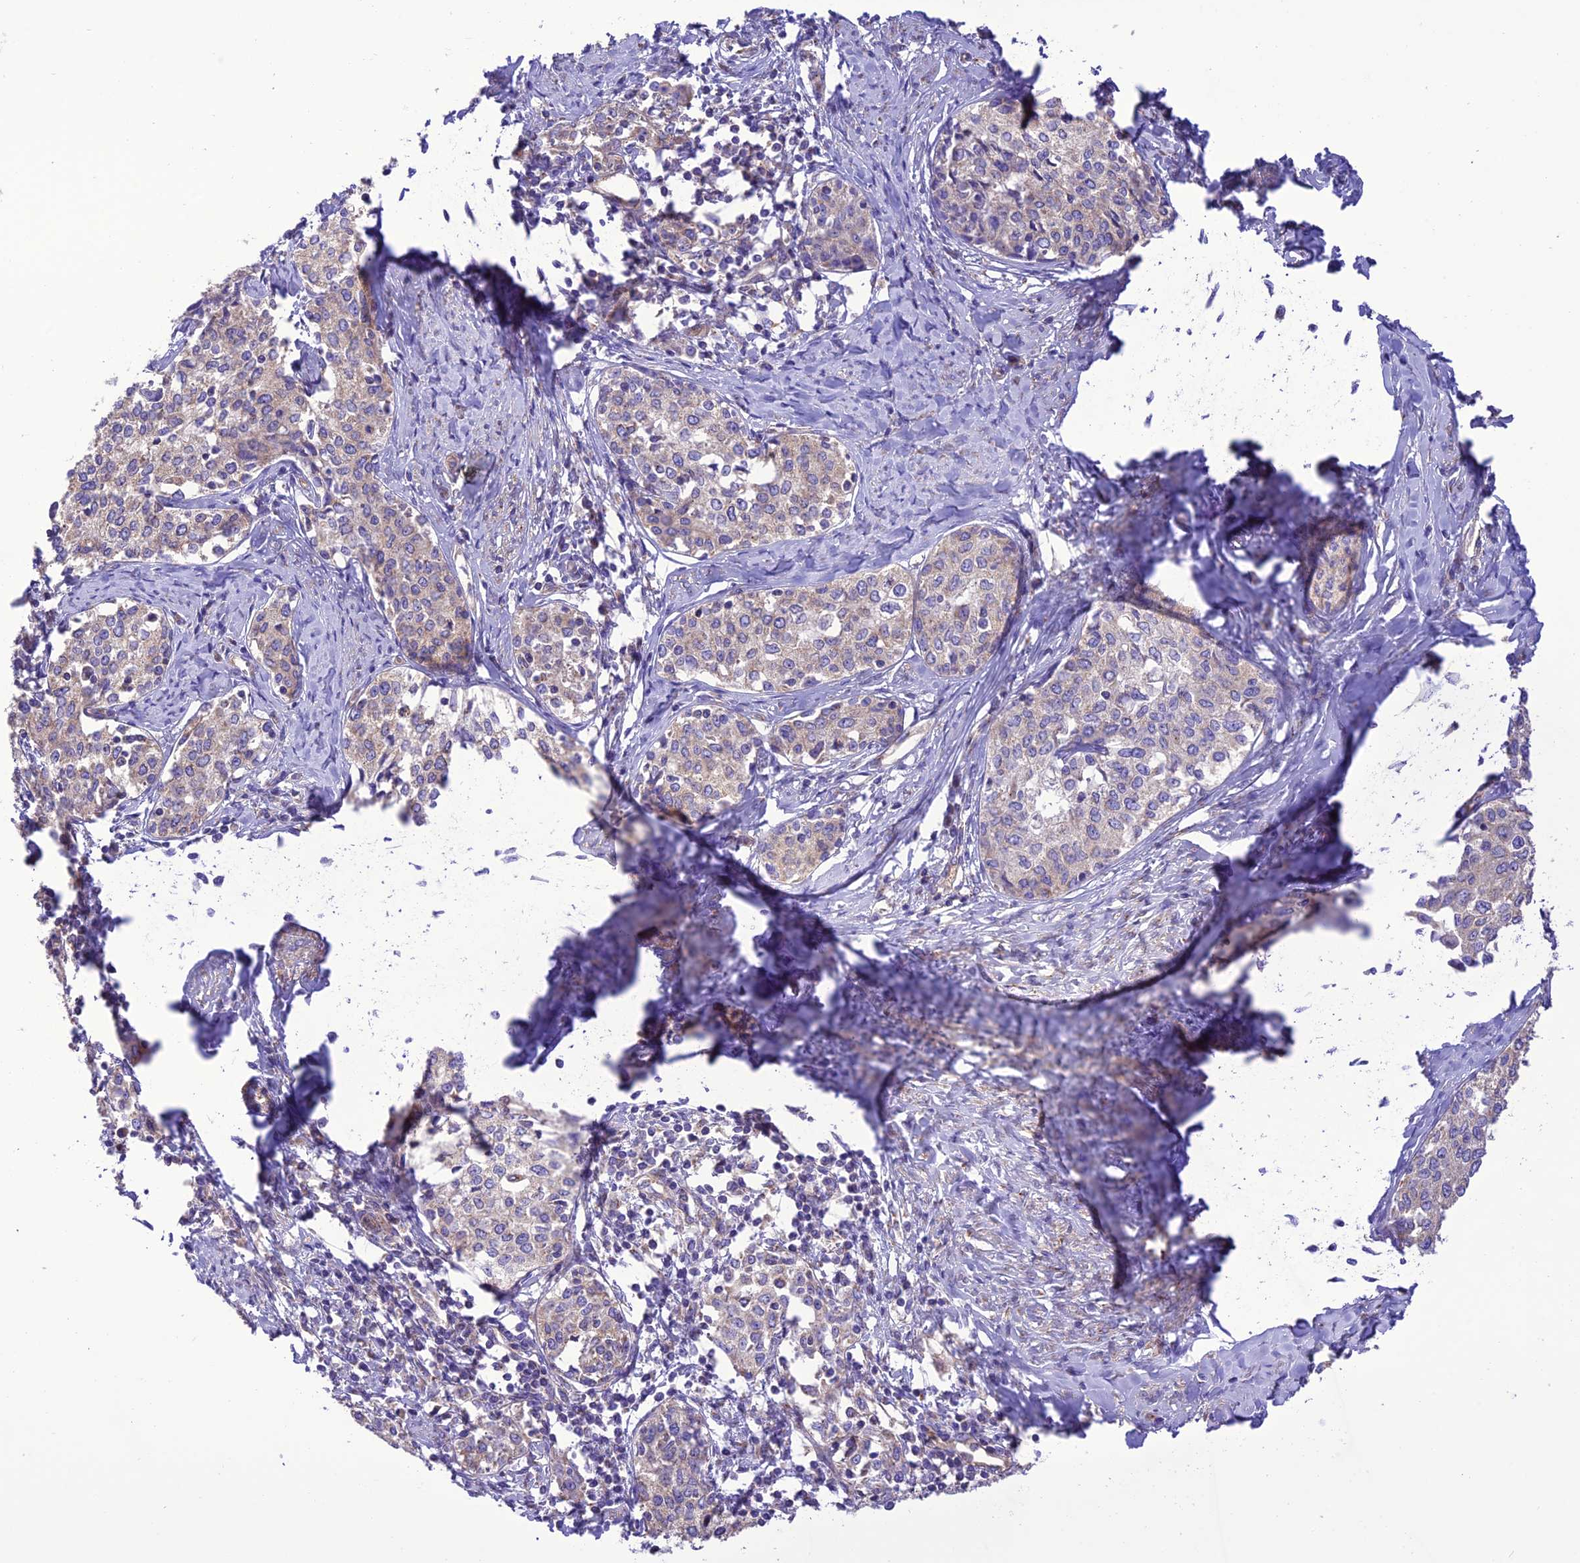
{"staining": {"intensity": "weak", "quantity": "25%-75%", "location": "cytoplasmic/membranous"}, "tissue": "cervical cancer", "cell_type": "Tumor cells", "image_type": "cancer", "snomed": [{"axis": "morphology", "description": "Squamous cell carcinoma, NOS"}, {"axis": "morphology", "description": "Adenocarcinoma, NOS"}, {"axis": "topography", "description": "Cervix"}], "caption": "Immunohistochemical staining of human cervical squamous cell carcinoma demonstrates low levels of weak cytoplasmic/membranous protein positivity in approximately 25%-75% of tumor cells. The protein of interest is shown in brown color, while the nuclei are stained blue.", "gene": "MAP3K12", "patient": {"sex": "female", "age": 52}}